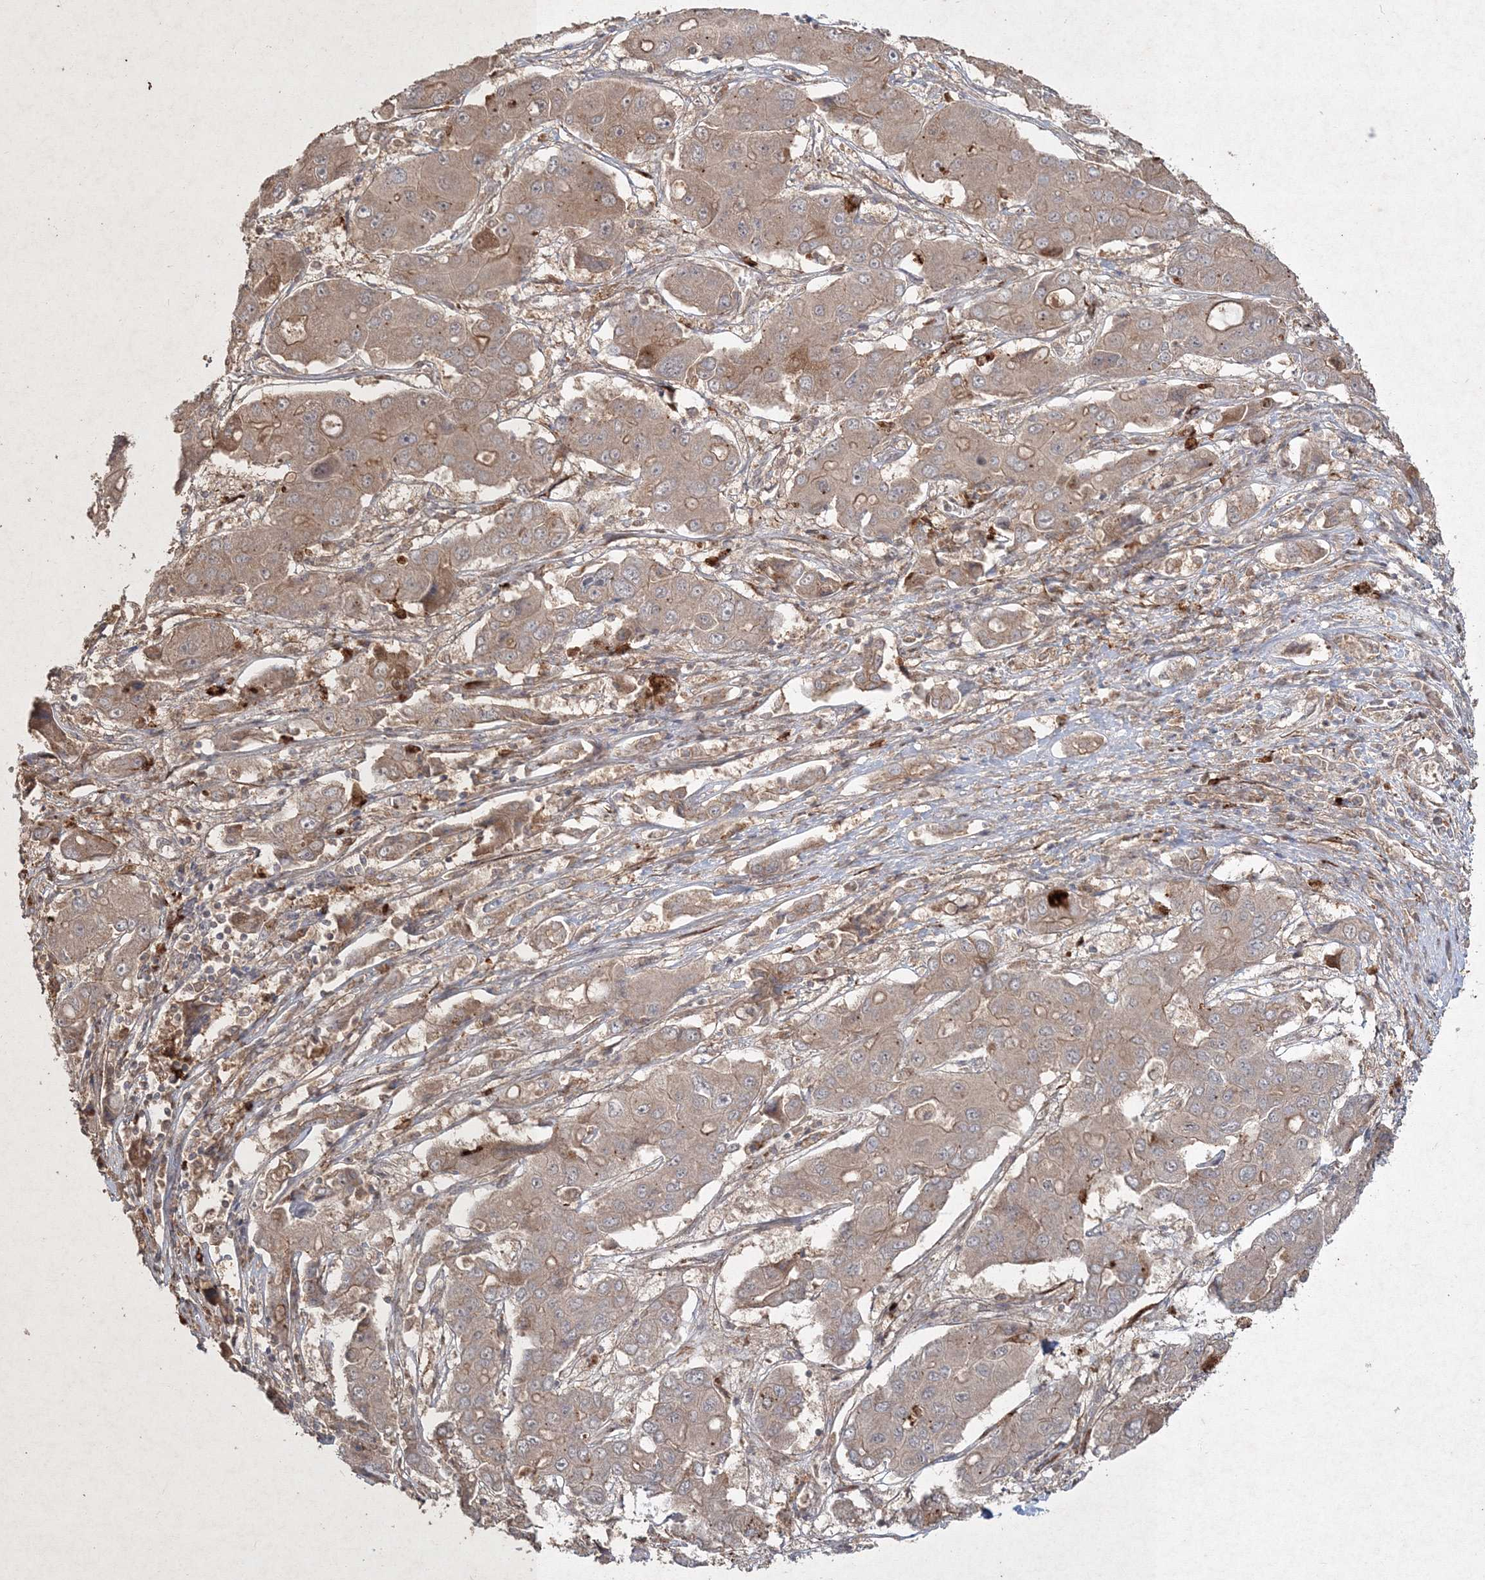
{"staining": {"intensity": "moderate", "quantity": "<25%", "location": "cytoplasmic/membranous"}, "tissue": "liver cancer", "cell_type": "Tumor cells", "image_type": "cancer", "snomed": [{"axis": "morphology", "description": "Cholangiocarcinoma"}, {"axis": "topography", "description": "Liver"}], "caption": "Moderate cytoplasmic/membranous expression is seen in approximately <25% of tumor cells in liver cholangiocarcinoma.", "gene": "SPRY1", "patient": {"sex": "male", "age": 67}}